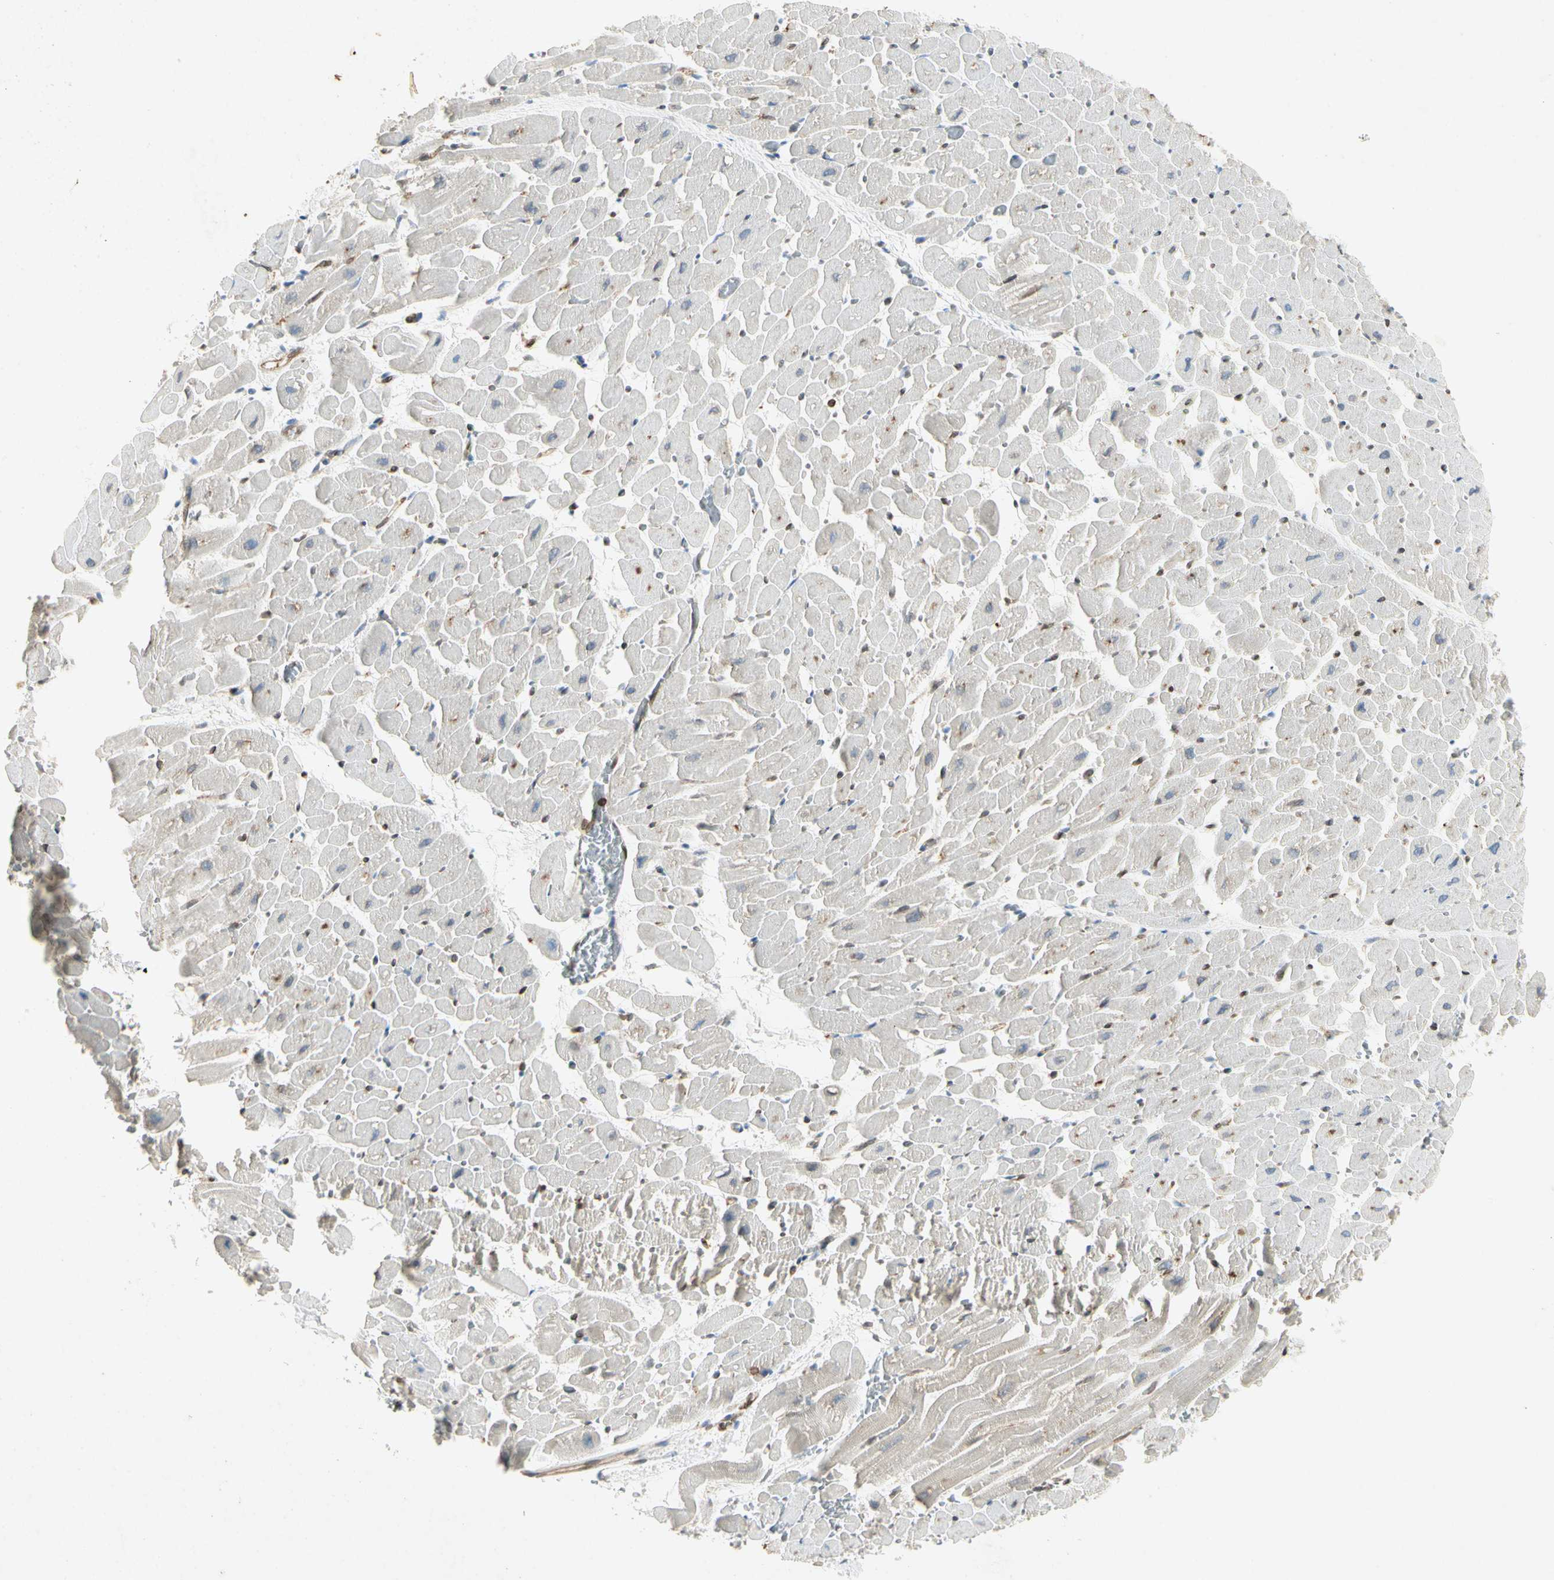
{"staining": {"intensity": "negative", "quantity": "none", "location": "none"}, "tissue": "heart muscle", "cell_type": "Cardiomyocytes", "image_type": "normal", "snomed": [{"axis": "morphology", "description": "Normal tissue, NOS"}, {"axis": "topography", "description": "Heart"}], "caption": "IHC image of benign human heart muscle stained for a protein (brown), which shows no expression in cardiomyocytes.", "gene": "TAPBP", "patient": {"sex": "male", "age": 45}}